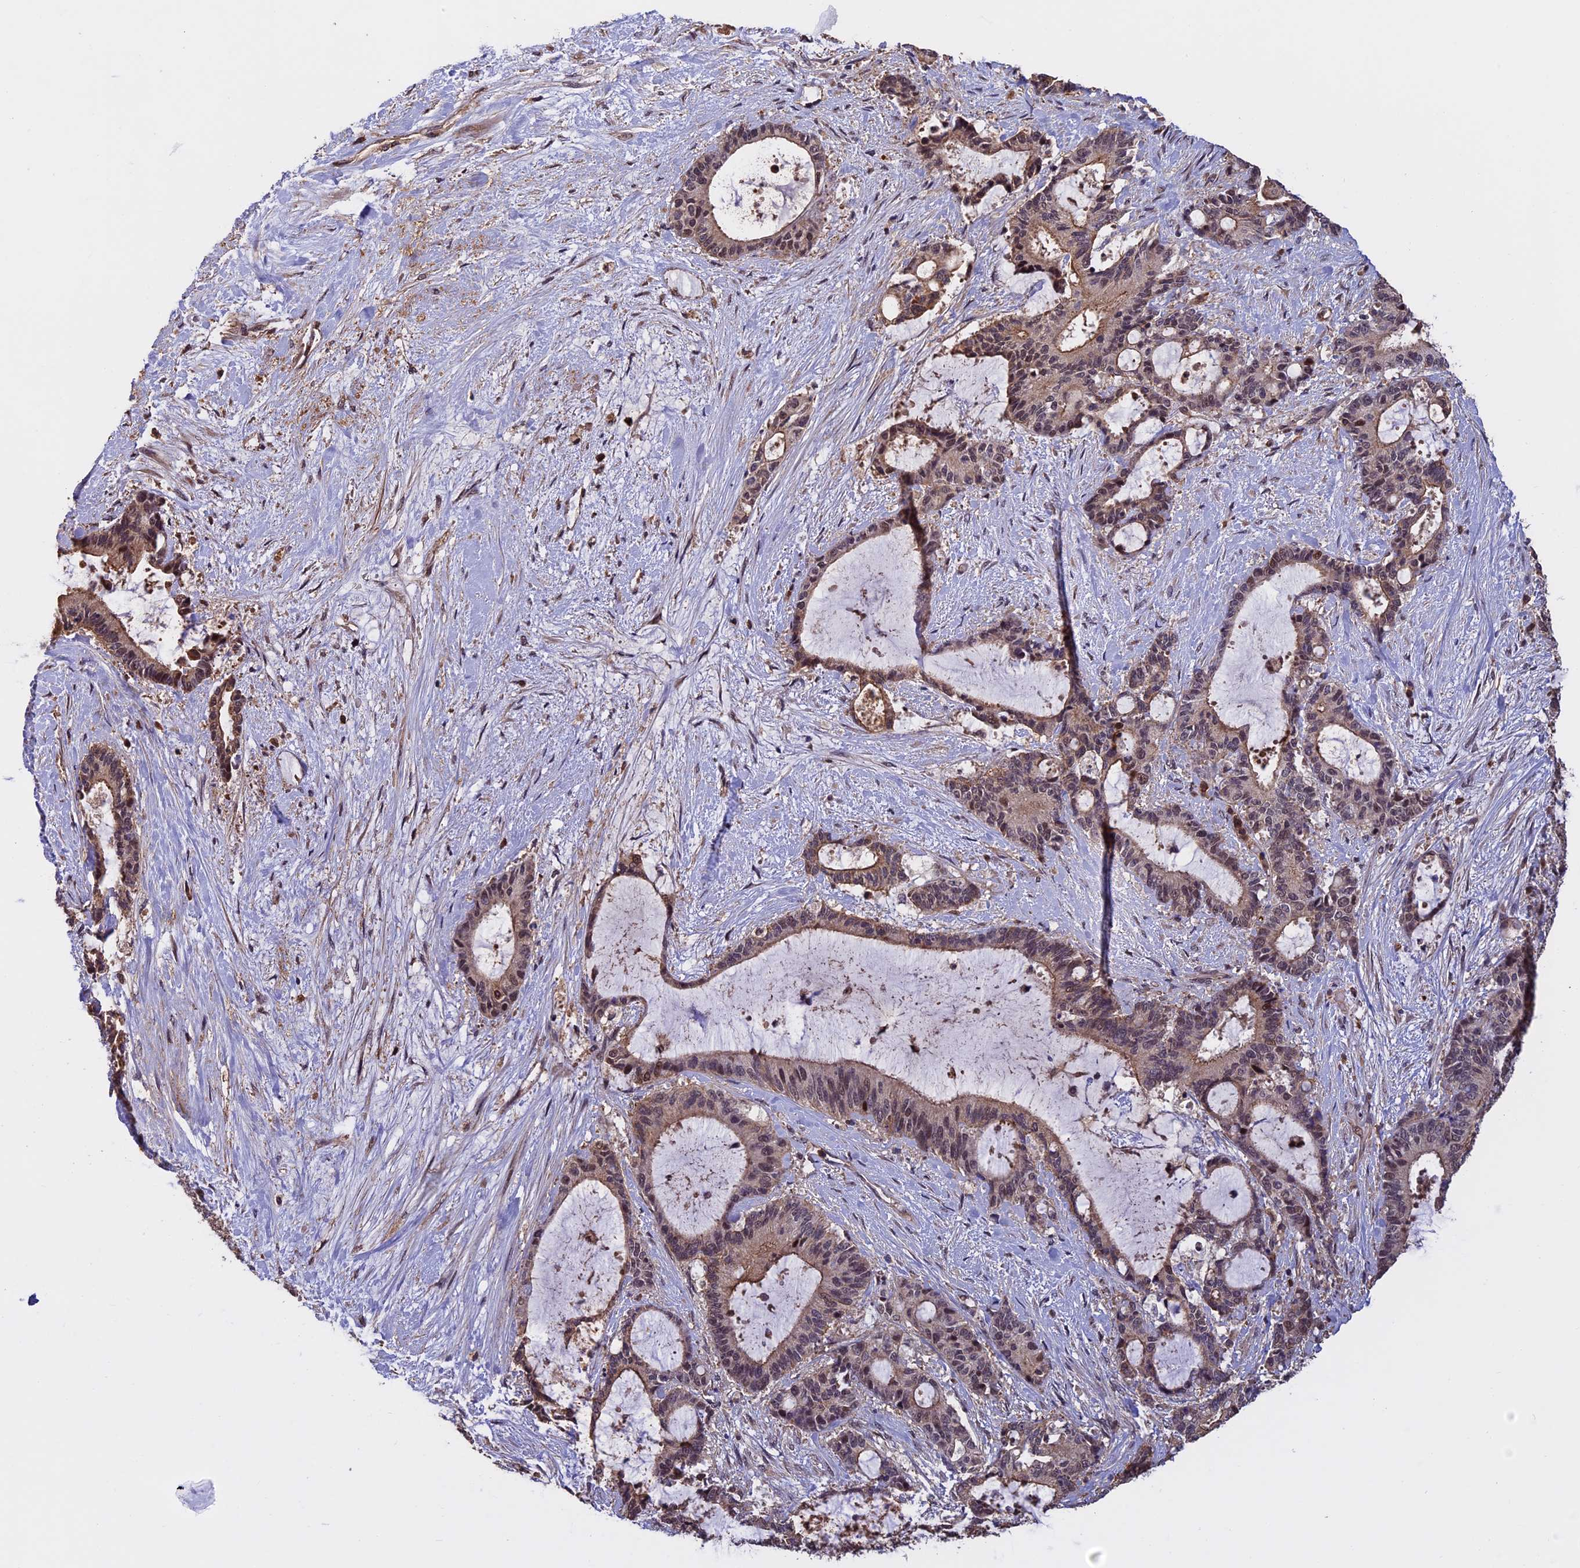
{"staining": {"intensity": "weak", "quantity": ">75%", "location": "cytoplasmic/membranous"}, "tissue": "liver cancer", "cell_type": "Tumor cells", "image_type": "cancer", "snomed": [{"axis": "morphology", "description": "Normal tissue, NOS"}, {"axis": "morphology", "description": "Cholangiocarcinoma"}, {"axis": "topography", "description": "Liver"}, {"axis": "topography", "description": "Peripheral nerve tissue"}], "caption": "Immunohistochemistry (IHC) photomicrograph of neoplastic tissue: human liver cancer (cholangiocarcinoma) stained using immunohistochemistry (IHC) reveals low levels of weak protein expression localized specifically in the cytoplasmic/membranous of tumor cells, appearing as a cytoplasmic/membranous brown color.", "gene": "PKD2L2", "patient": {"sex": "female", "age": 73}}